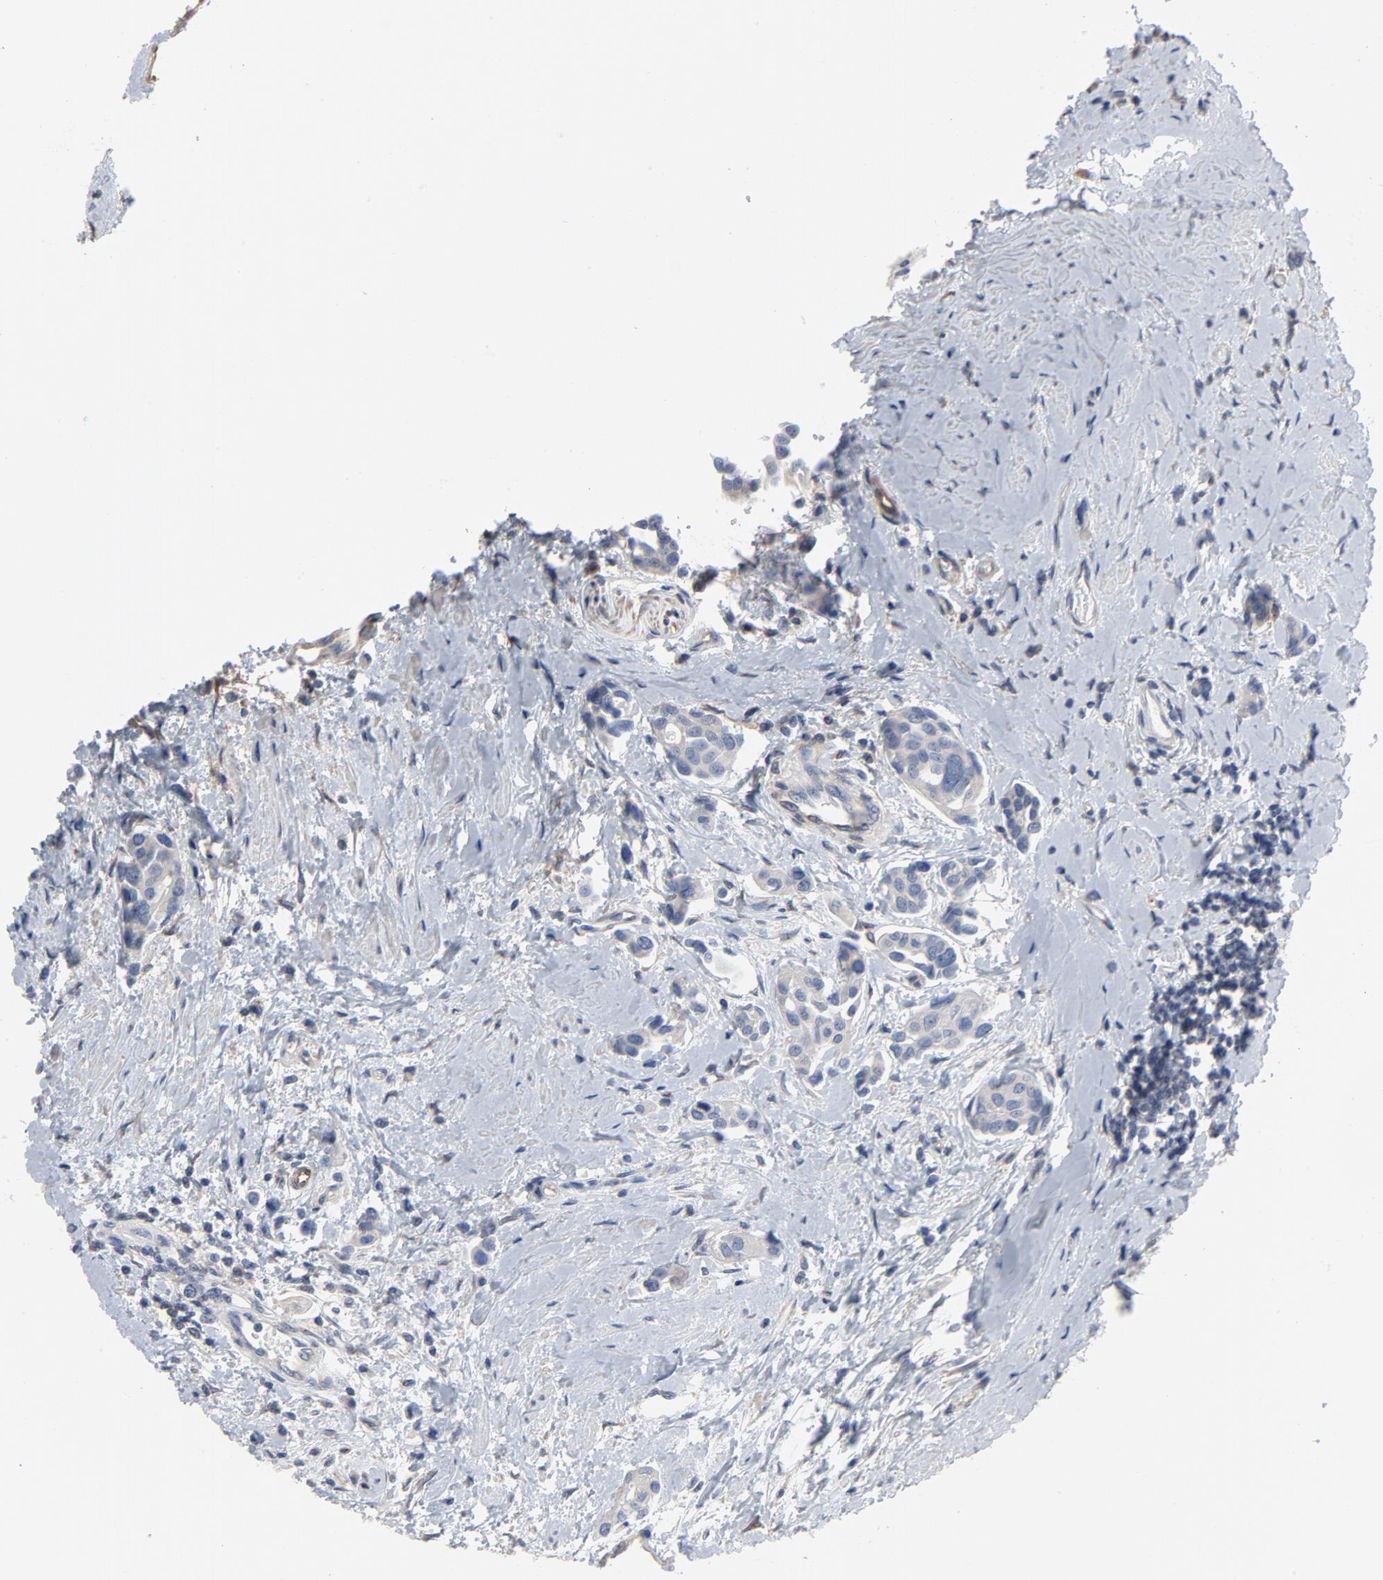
{"staining": {"intensity": "weak", "quantity": "<25%", "location": "cytoplasmic/membranous"}, "tissue": "urothelial cancer", "cell_type": "Tumor cells", "image_type": "cancer", "snomed": [{"axis": "morphology", "description": "Urothelial carcinoma, High grade"}, {"axis": "topography", "description": "Urinary bladder"}], "caption": "IHC of urothelial cancer demonstrates no staining in tumor cells.", "gene": "DYNLT3", "patient": {"sex": "male", "age": 78}}